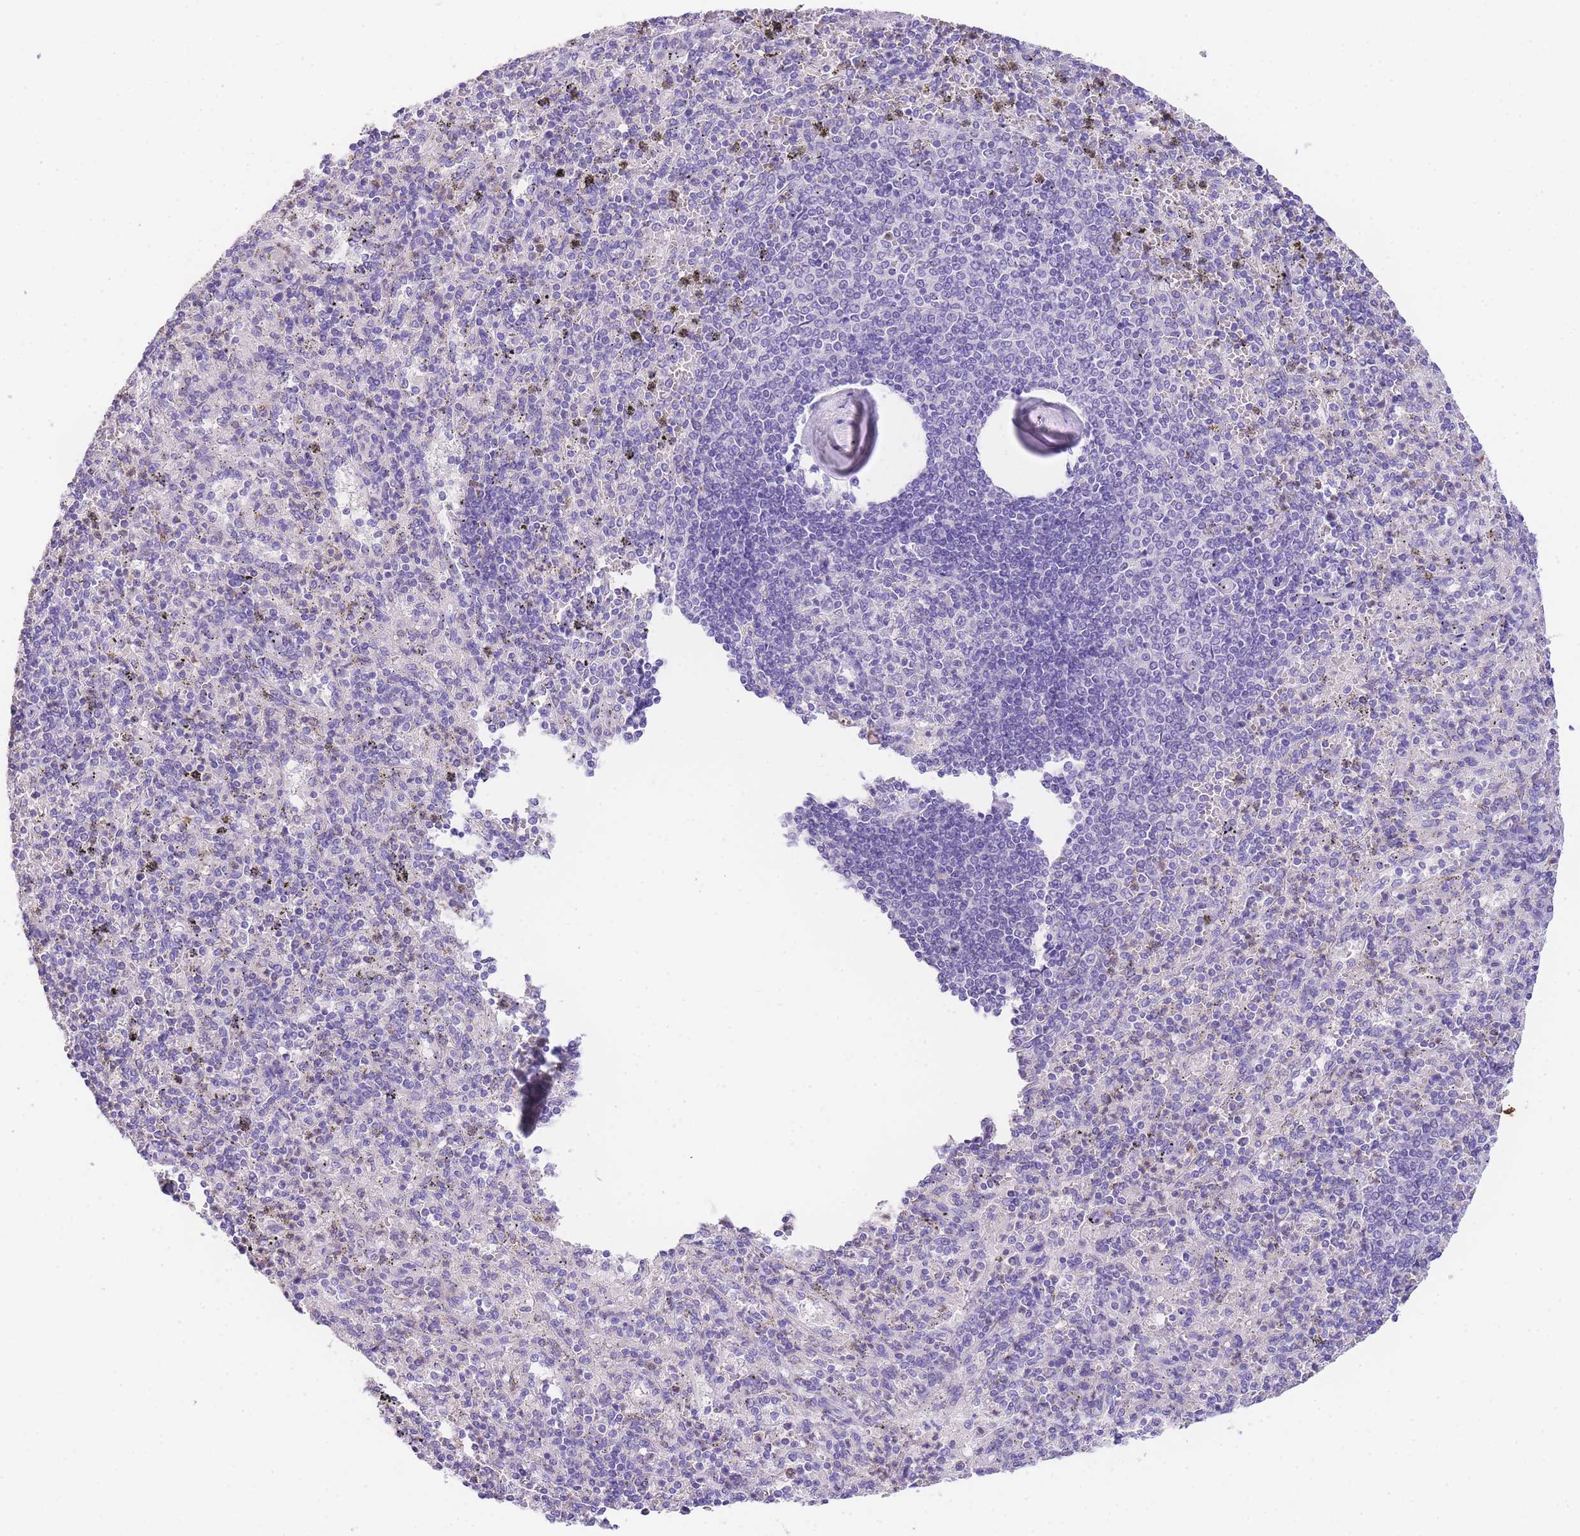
{"staining": {"intensity": "negative", "quantity": "none", "location": "none"}, "tissue": "spleen", "cell_type": "Cells in red pulp", "image_type": "normal", "snomed": [{"axis": "morphology", "description": "Normal tissue, NOS"}, {"axis": "morphology", "description": "Degeneration, NOS"}, {"axis": "topography", "description": "Spleen"}], "caption": "Spleen stained for a protein using immunohistochemistry reveals no staining cells in red pulp.", "gene": "EPN2", "patient": {"sex": "male", "age": 56}}